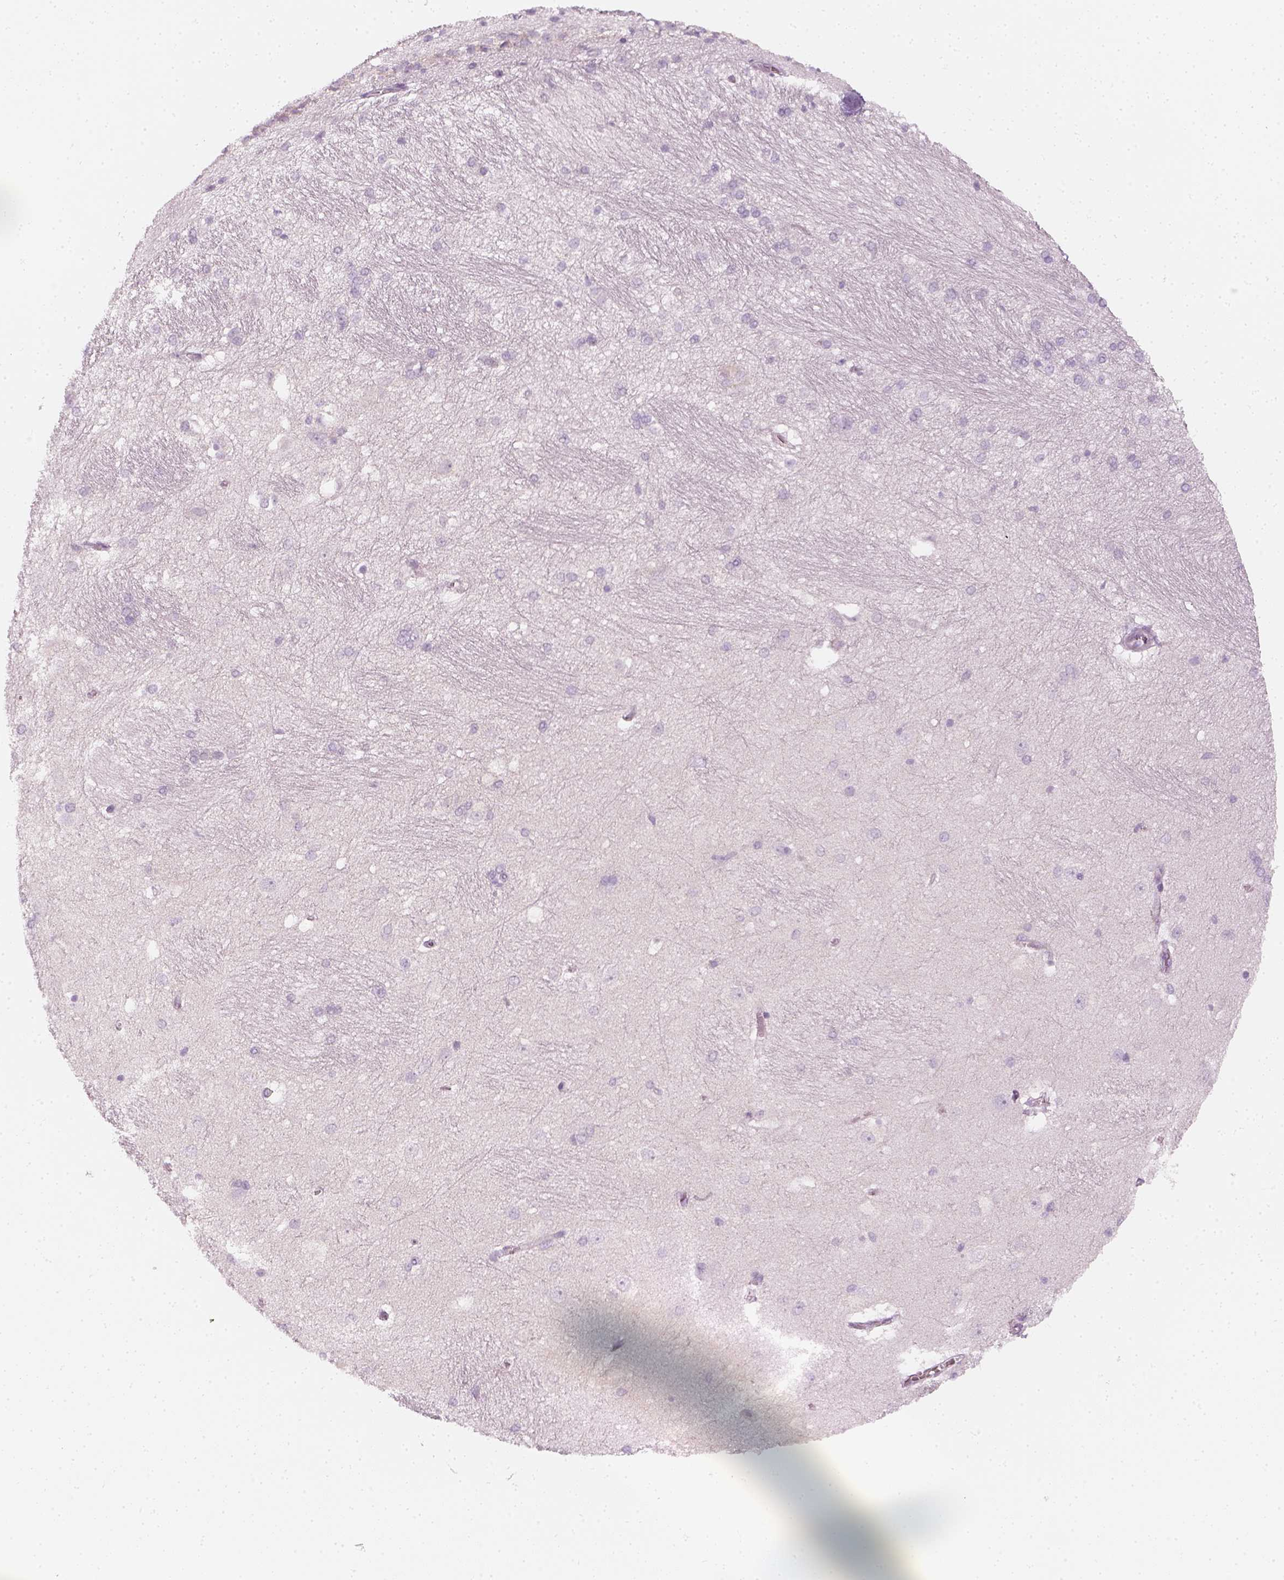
{"staining": {"intensity": "negative", "quantity": "none", "location": "none"}, "tissue": "hippocampus", "cell_type": "Glial cells", "image_type": "normal", "snomed": [{"axis": "morphology", "description": "Normal tissue, NOS"}, {"axis": "topography", "description": "Cerebral cortex"}, {"axis": "topography", "description": "Hippocampus"}], "caption": "IHC of normal human hippocampus exhibits no expression in glial cells.", "gene": "PRAME", "patient": {"sex": "female", "age": 19}}